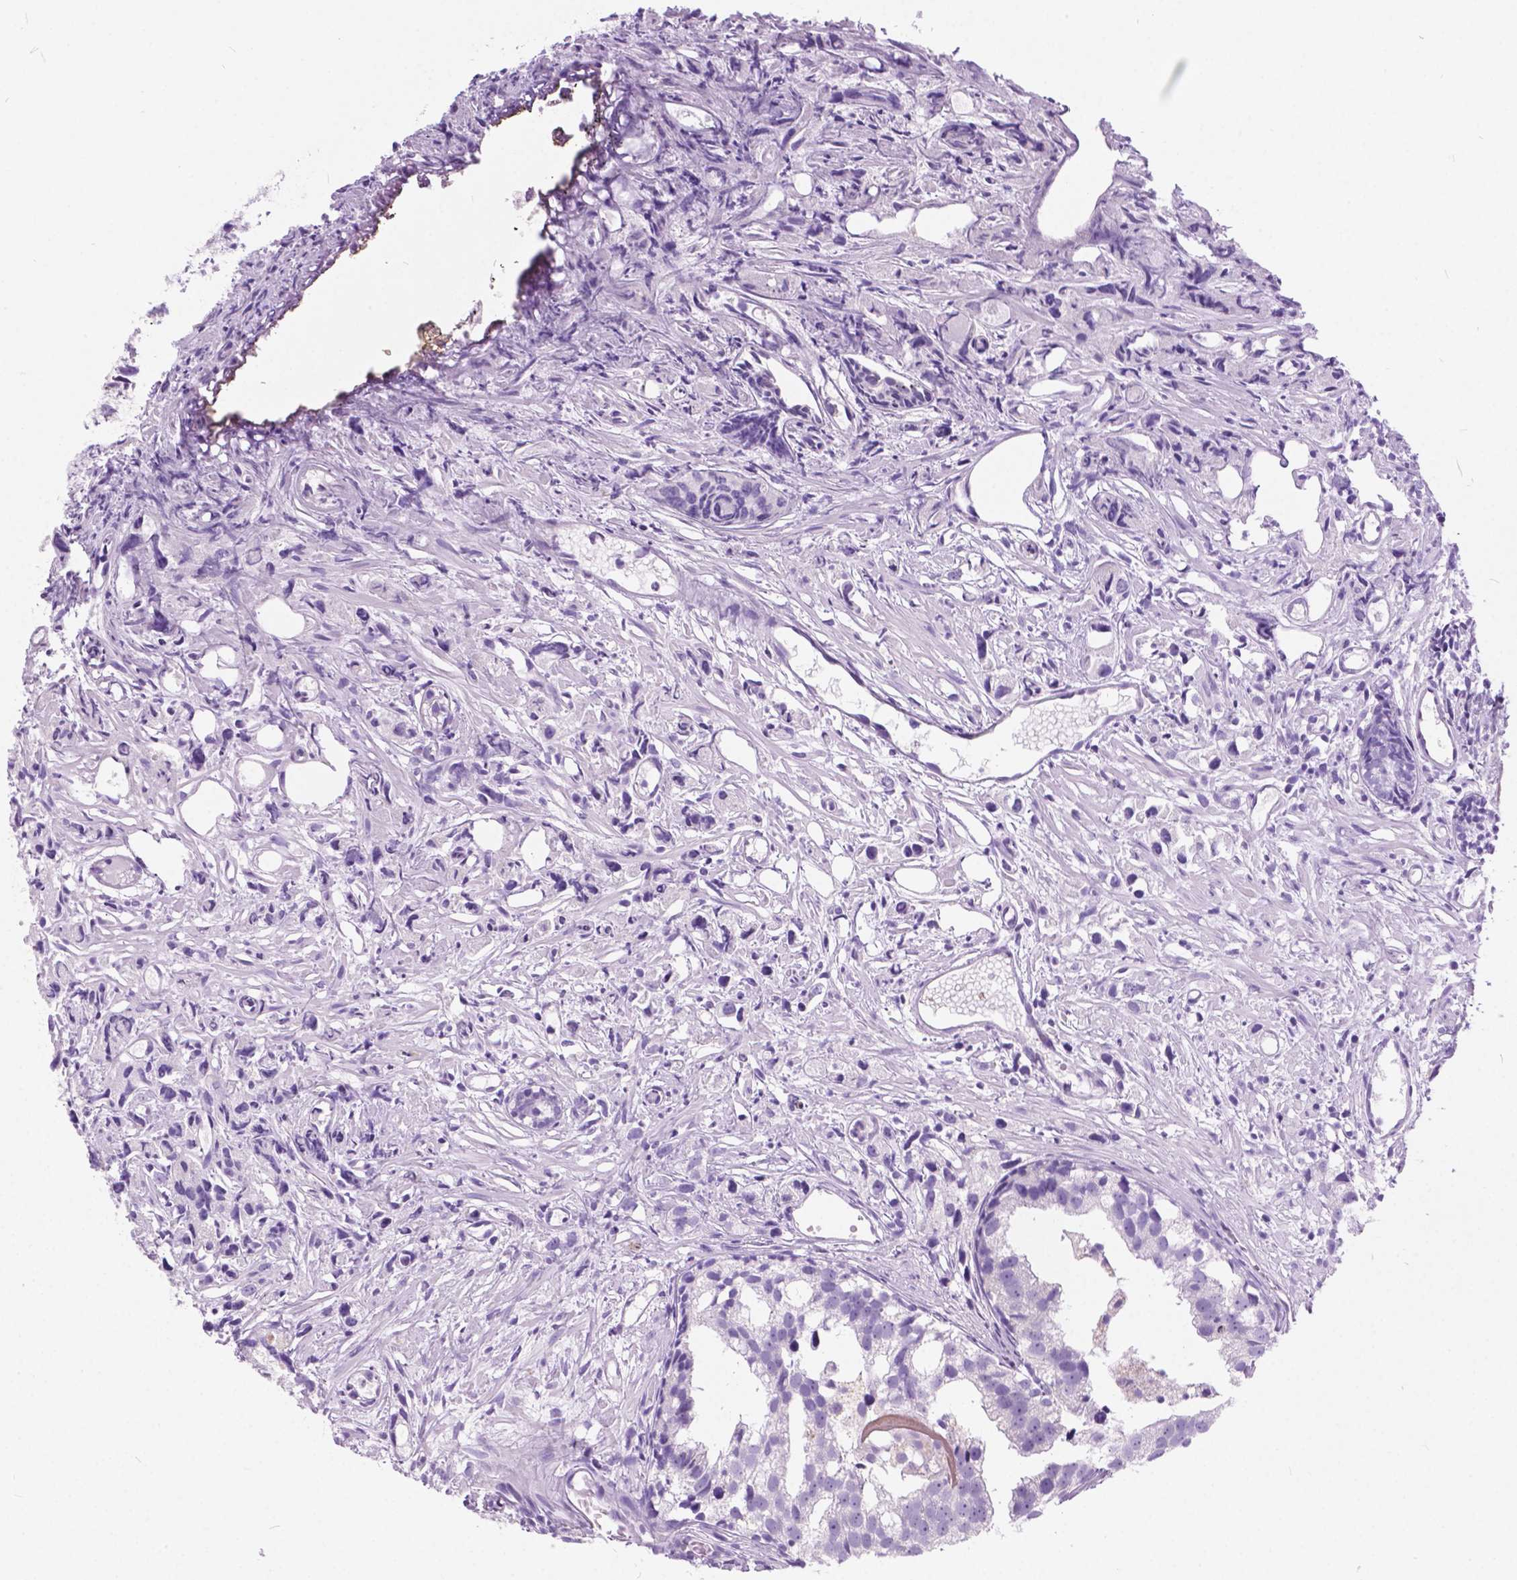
{"staining": {"intensity": "negative", "quantity": "none", "location": "none"}, "tissue": "prostate cancer", "cell_type": "Tumor cells", "image_type": "cancer", "snomed": [{"axis": "morphology", "description": "Adenocarcinoma, High grade"}, {"axis": "topography", "description": "Prostate"}], "caption": "Tumor cells show no significant staining in high-grade adenocarcinoma (prostate).", "gene": "ARMS2", "patient": {"sex": "male", "age": 68}}